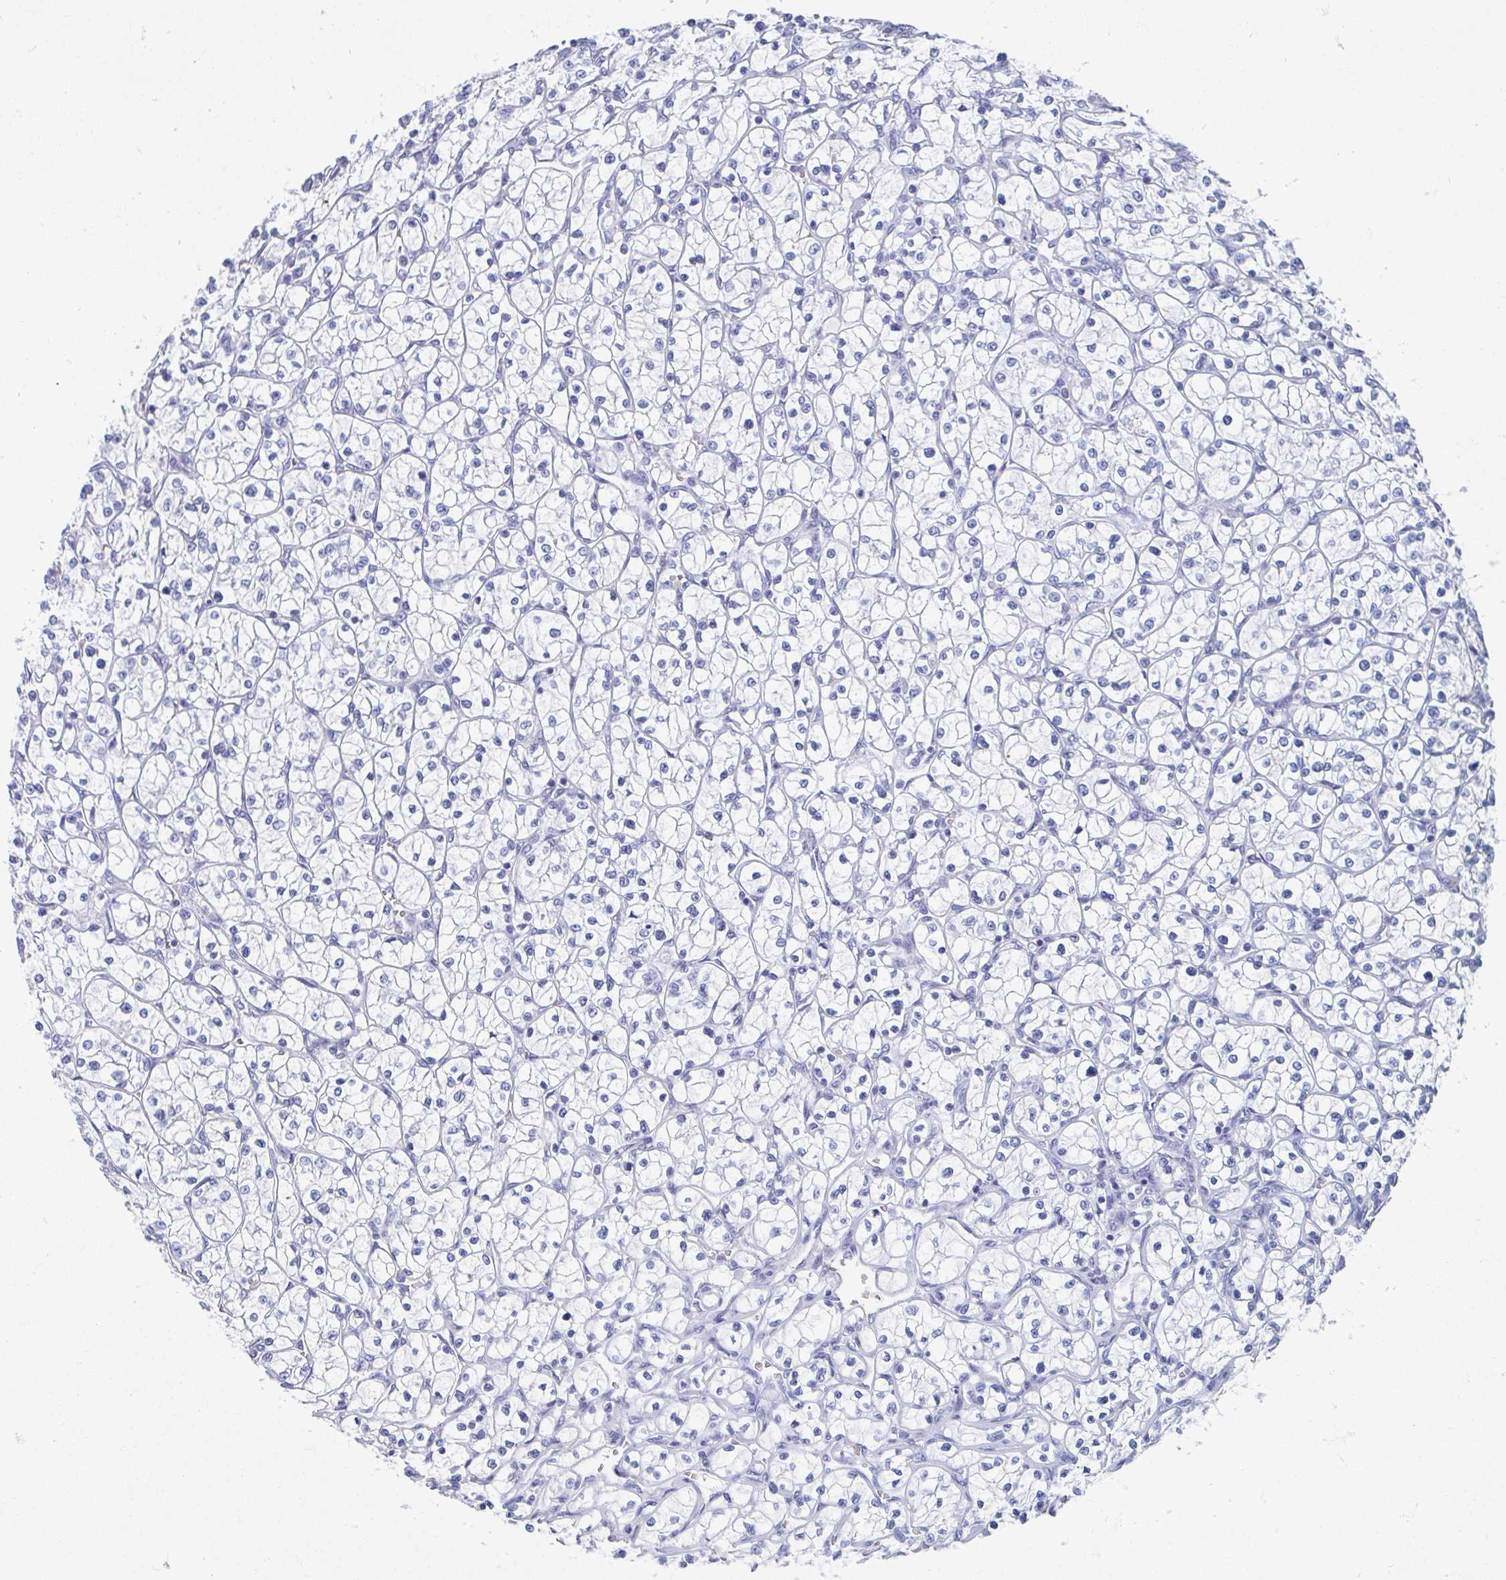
{"staining": {"intensity": "negative", "quantity": "none", "location": "none"}, "tissue": "renal cancer", "cell_type": "Tumor cells", "image_type": "cancer", "snomed": [{"axis": "morphology", "description": "Adenocarcinoma, NOS"}, {"axis": "topography", "description": "Kidney"}], "caption": "DAB (3,3'-diaminobenzidine) immunohistochemical staining of human renal cancer reveals no significant positivity in tumor cells.", "gene": "HDGFL1", "patient": {"sex": "female", "age": 64}}